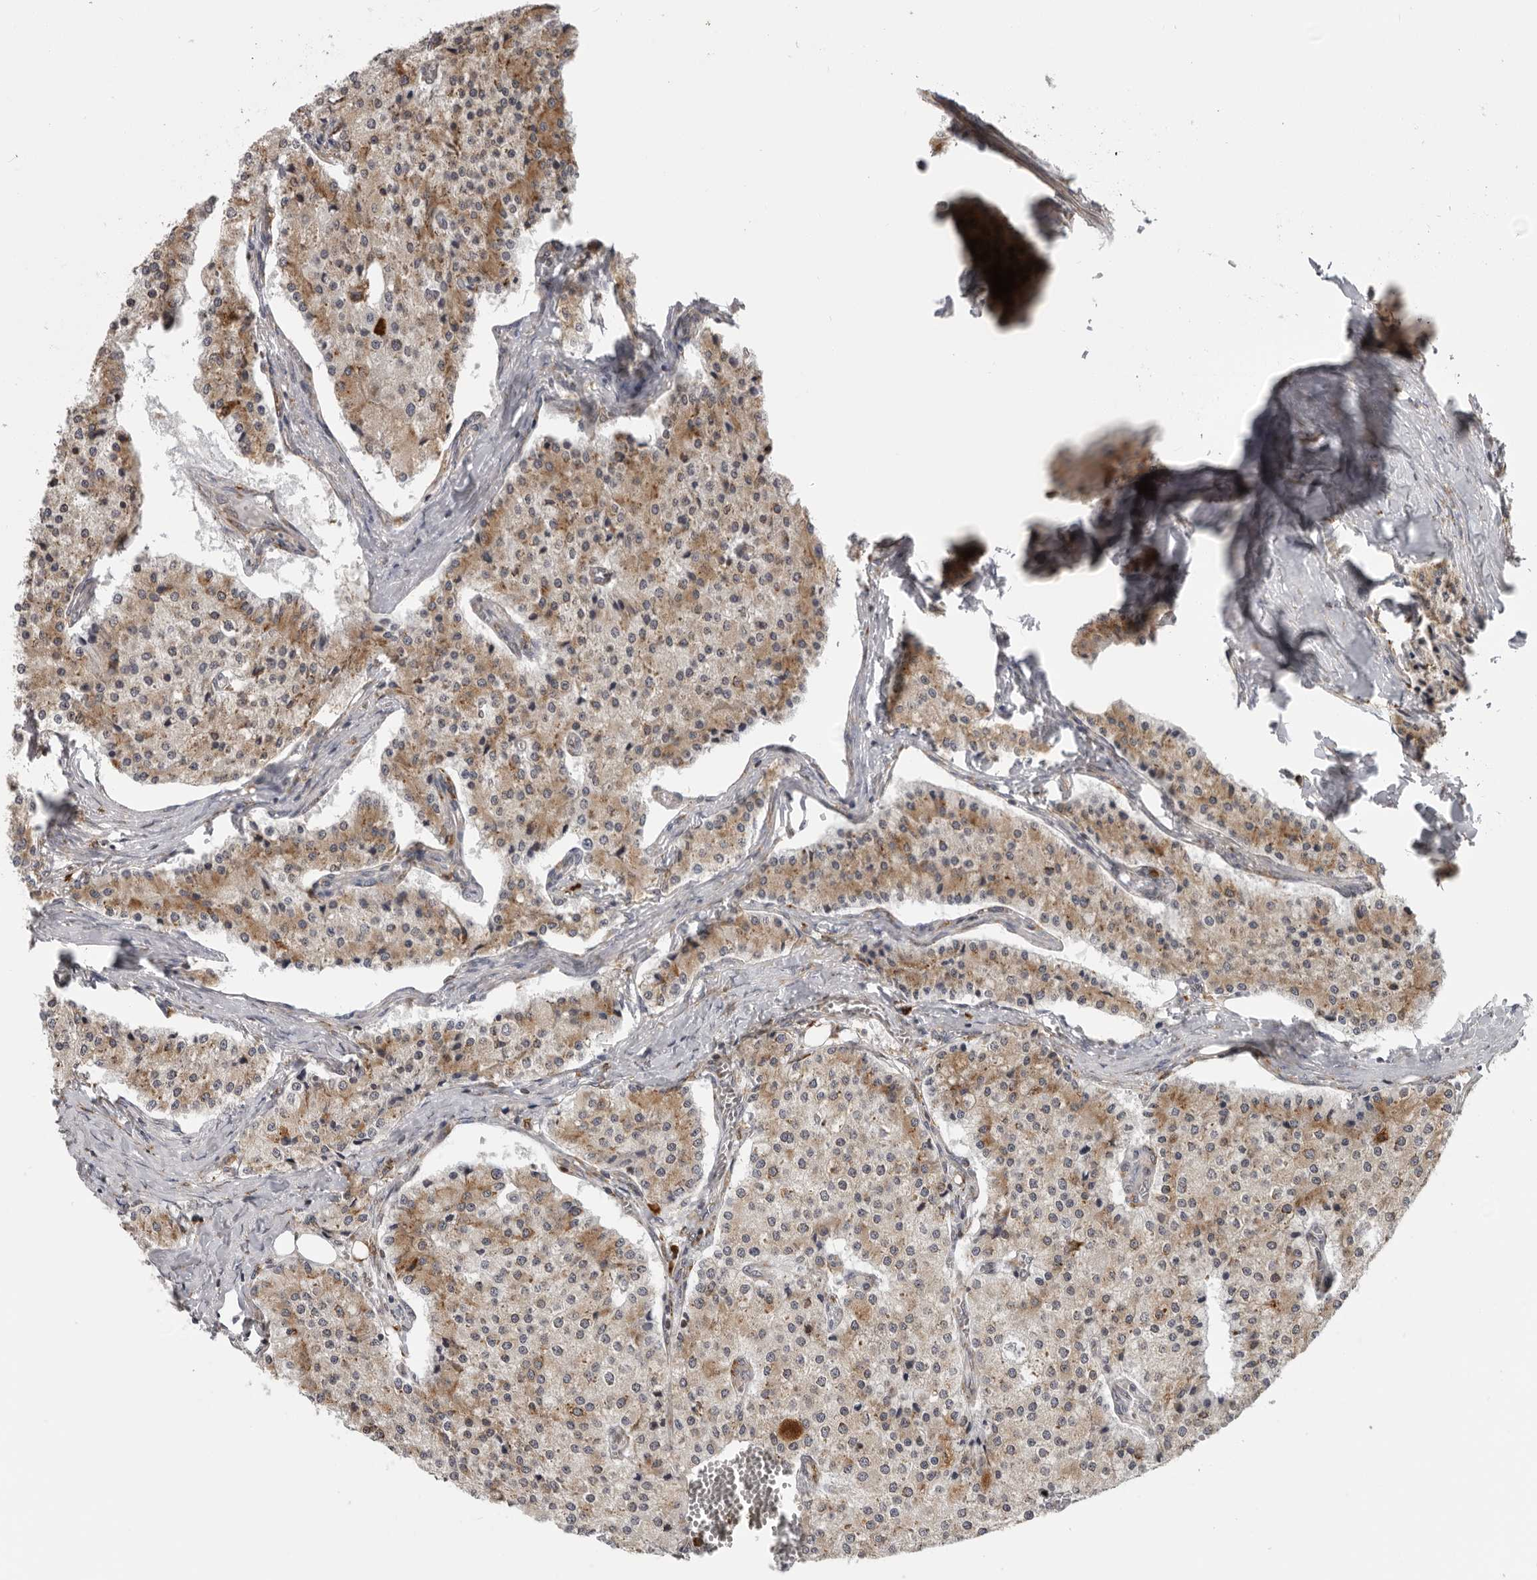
{"staining": {"intensity": "moderate", "quantity": "25%-75%", "location": "cytoplasmic/membranous"}, "tissue": "carcinoid", "cell_type": "Tumor cells", "image_type": "cancer", "snomed": [{"axis": "morphology", "description": "Carcinoid, malignant, NOS"}, {"axis": "topography", "description": "Colon"}], "caption": "Human carcinoid (malignant) stained for a protein (brown) demonstrates moderate cytoplasmic/membranous positive positivity in about 25%-75% of tumor cells.", "gene": "ALPK2", "patient": {"sex": "female", "age": 52}}